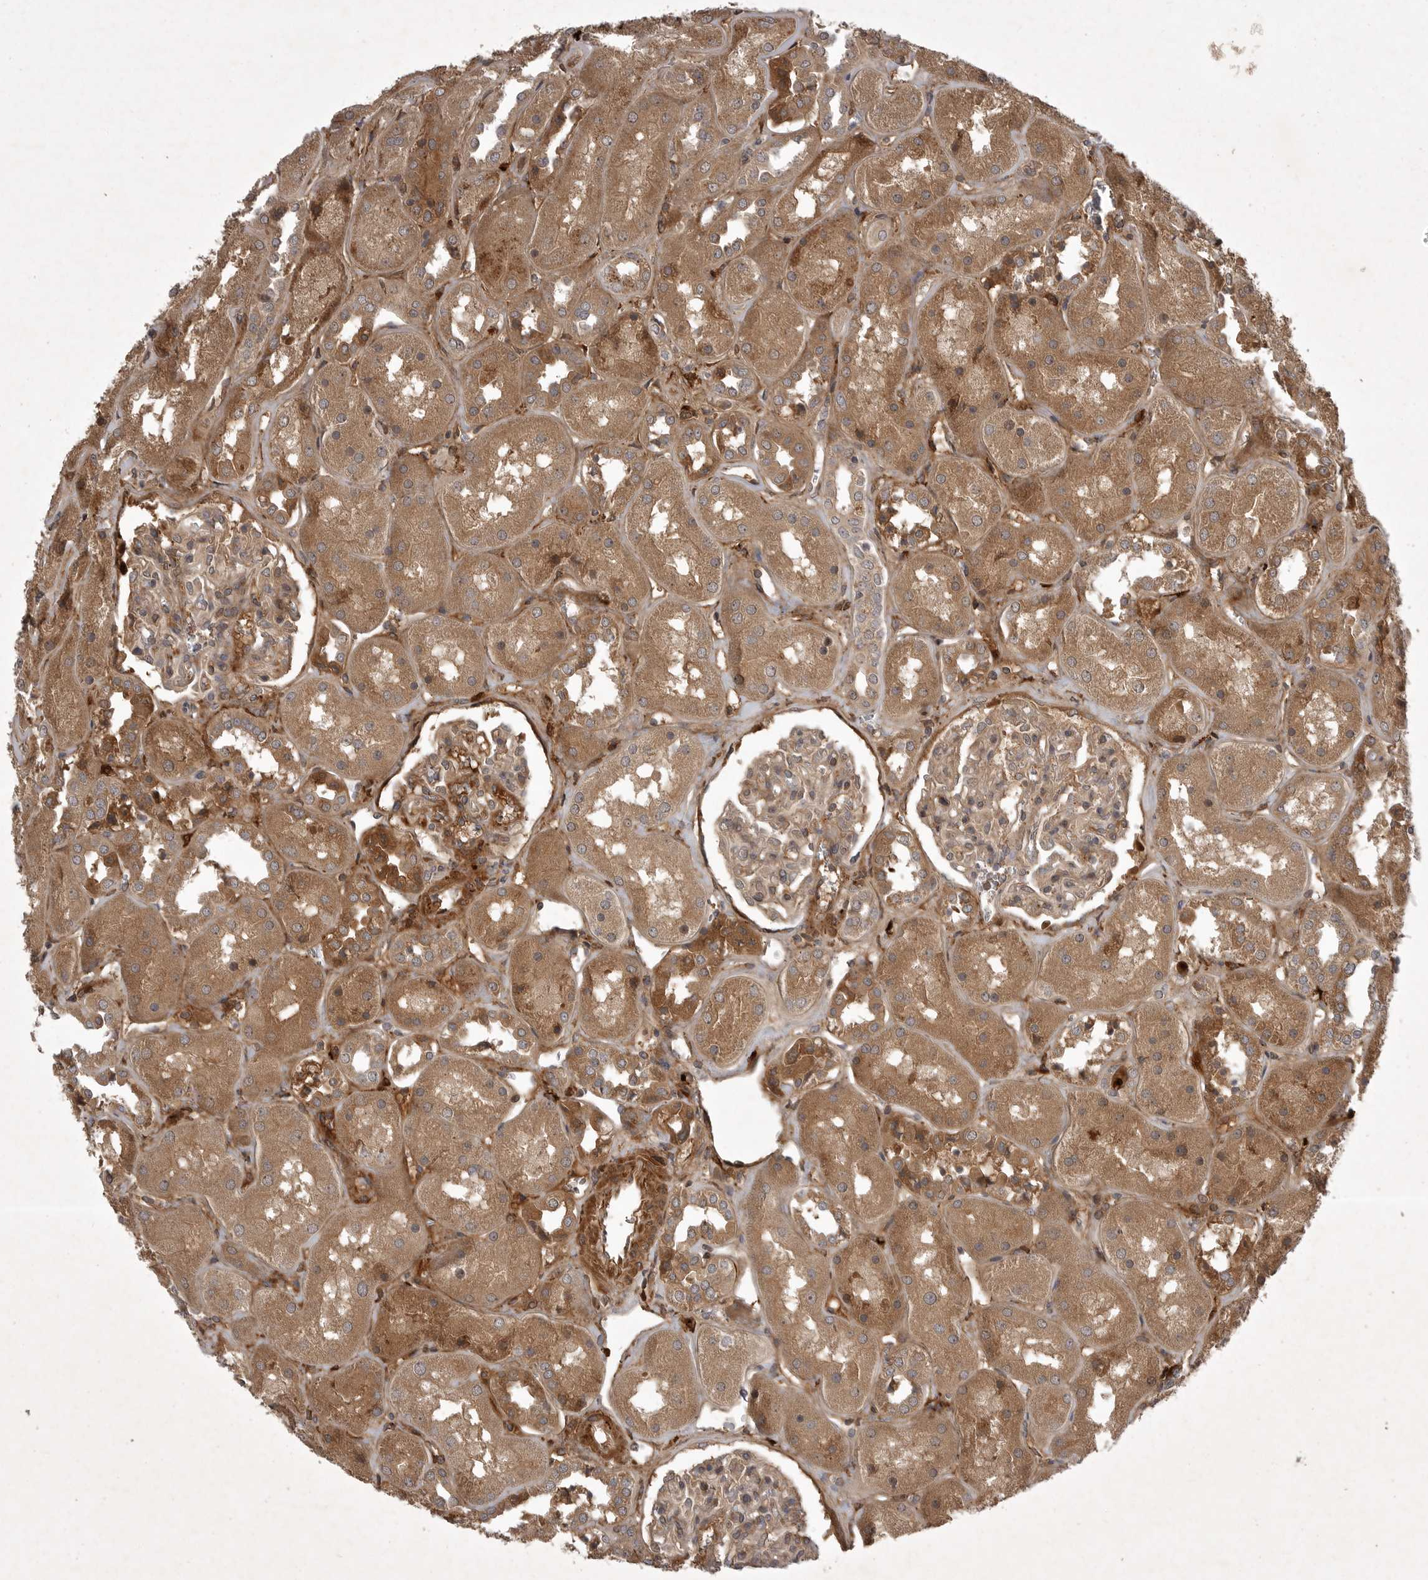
{"staining": {"intensity": "weak", "quantity": ">75%", "location": "cytoplasmic/membranous"}, "tissue": "kidney", "cell_type": "Cells in glomeruli", "image_type": "normal", "snomed": [{"axis": "morphology", "description": "Normal tissue, NOS"}, {"axis": "topography", "description": "Kidney"}], "caption": "This image demonstrates immunohistochemistry staining of normal human kidney, with low weak cytoplasmic/membranous expression in about >75% of cells in glomeruli.", "gene": "GPR31", "patient": {"sex": "male", "age": 70}}